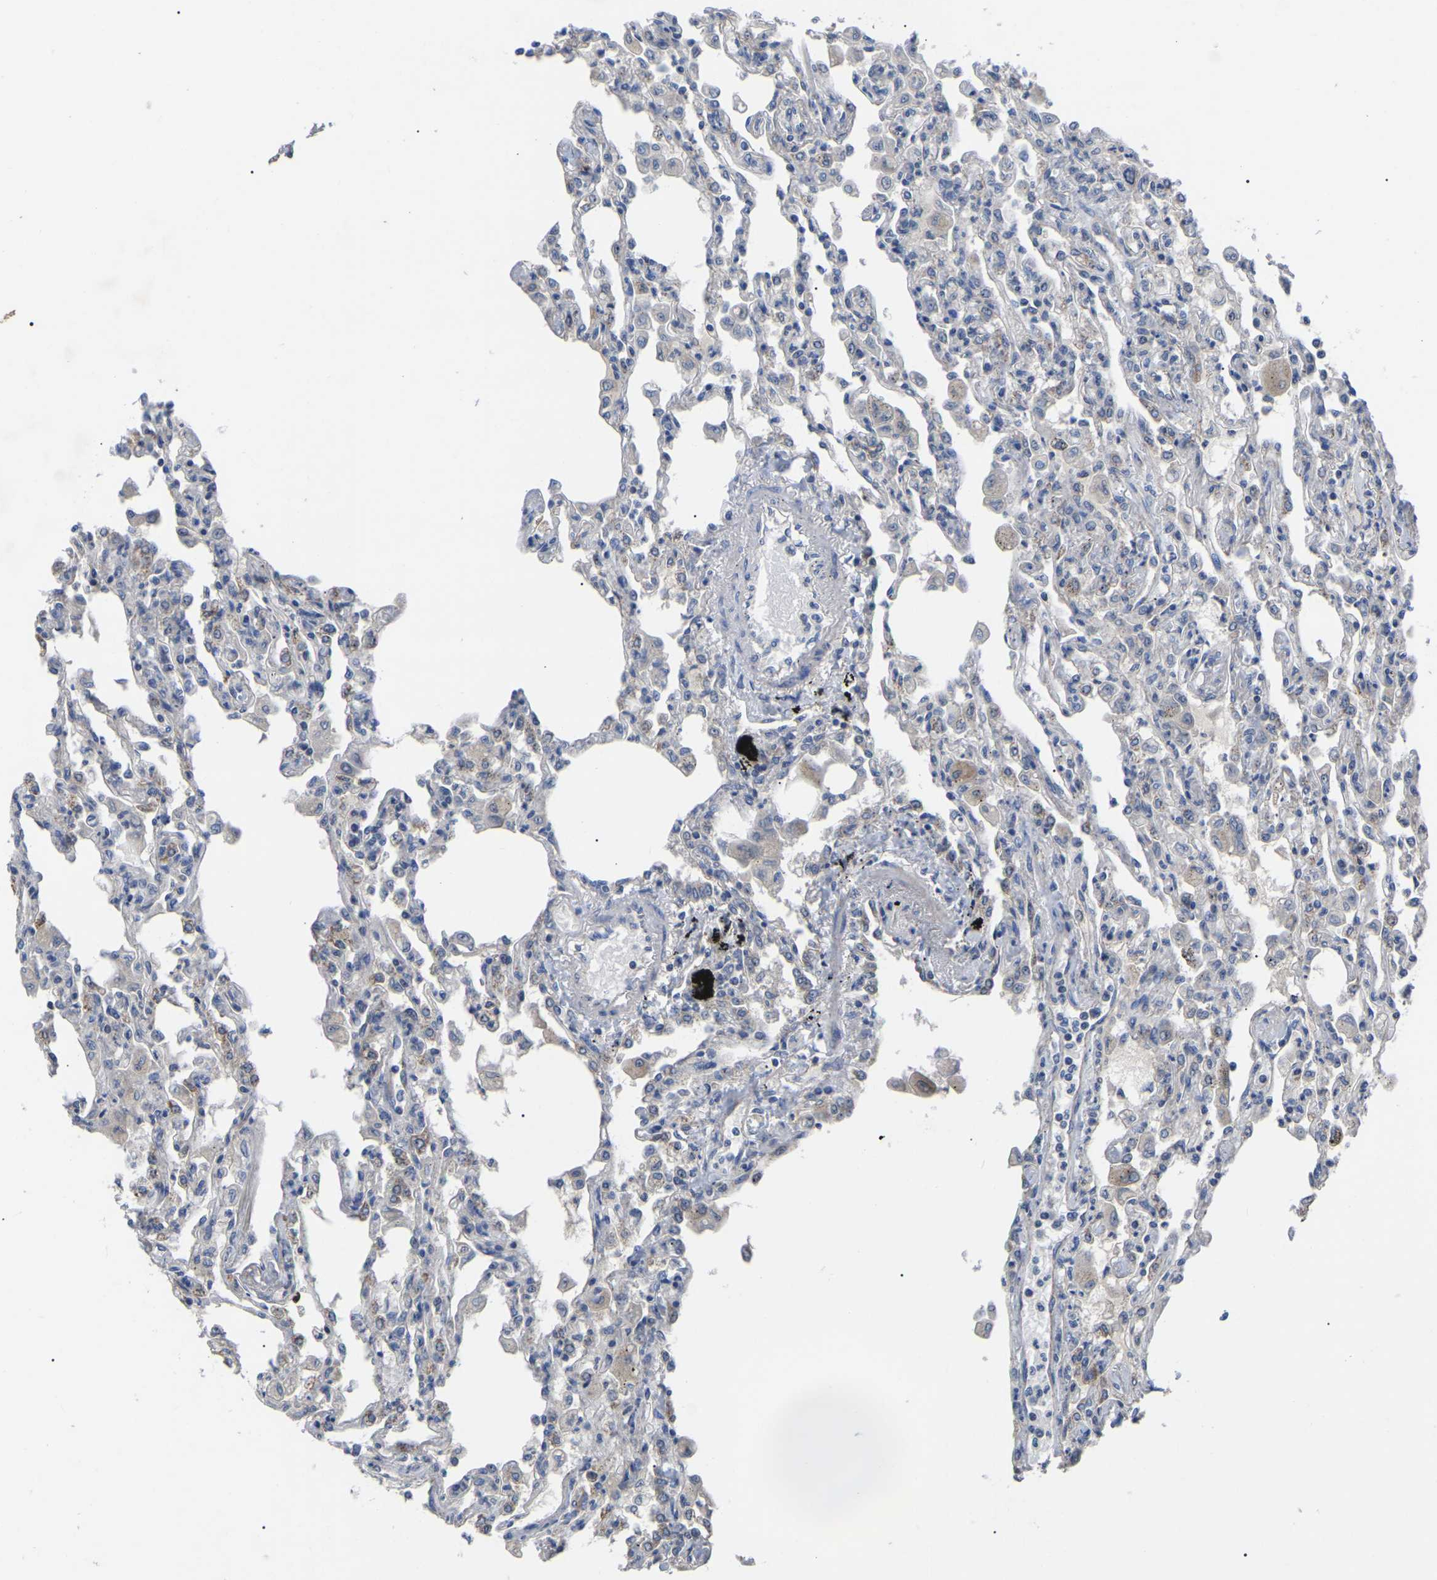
{"staining": {"intensity": "negative", "quantity": "none", "location": "none"}, "tissue": "lung", "cell_type": "Alveolar cells", "image_type": "normal", "snomed": [{"axis": "morphology", "description": "Normal tissue, NOS"}, {"axis": "topography", "description": "Bronchus"}, {"axis": "topography", "description": "Lung"}], "caption": "This is an immunohistochemistry (IHC) micrograph of benign lung. There is no positivity in alveolar cells.", "gene": "NOP53", "patient": {"sex": "female", "age": 49}}